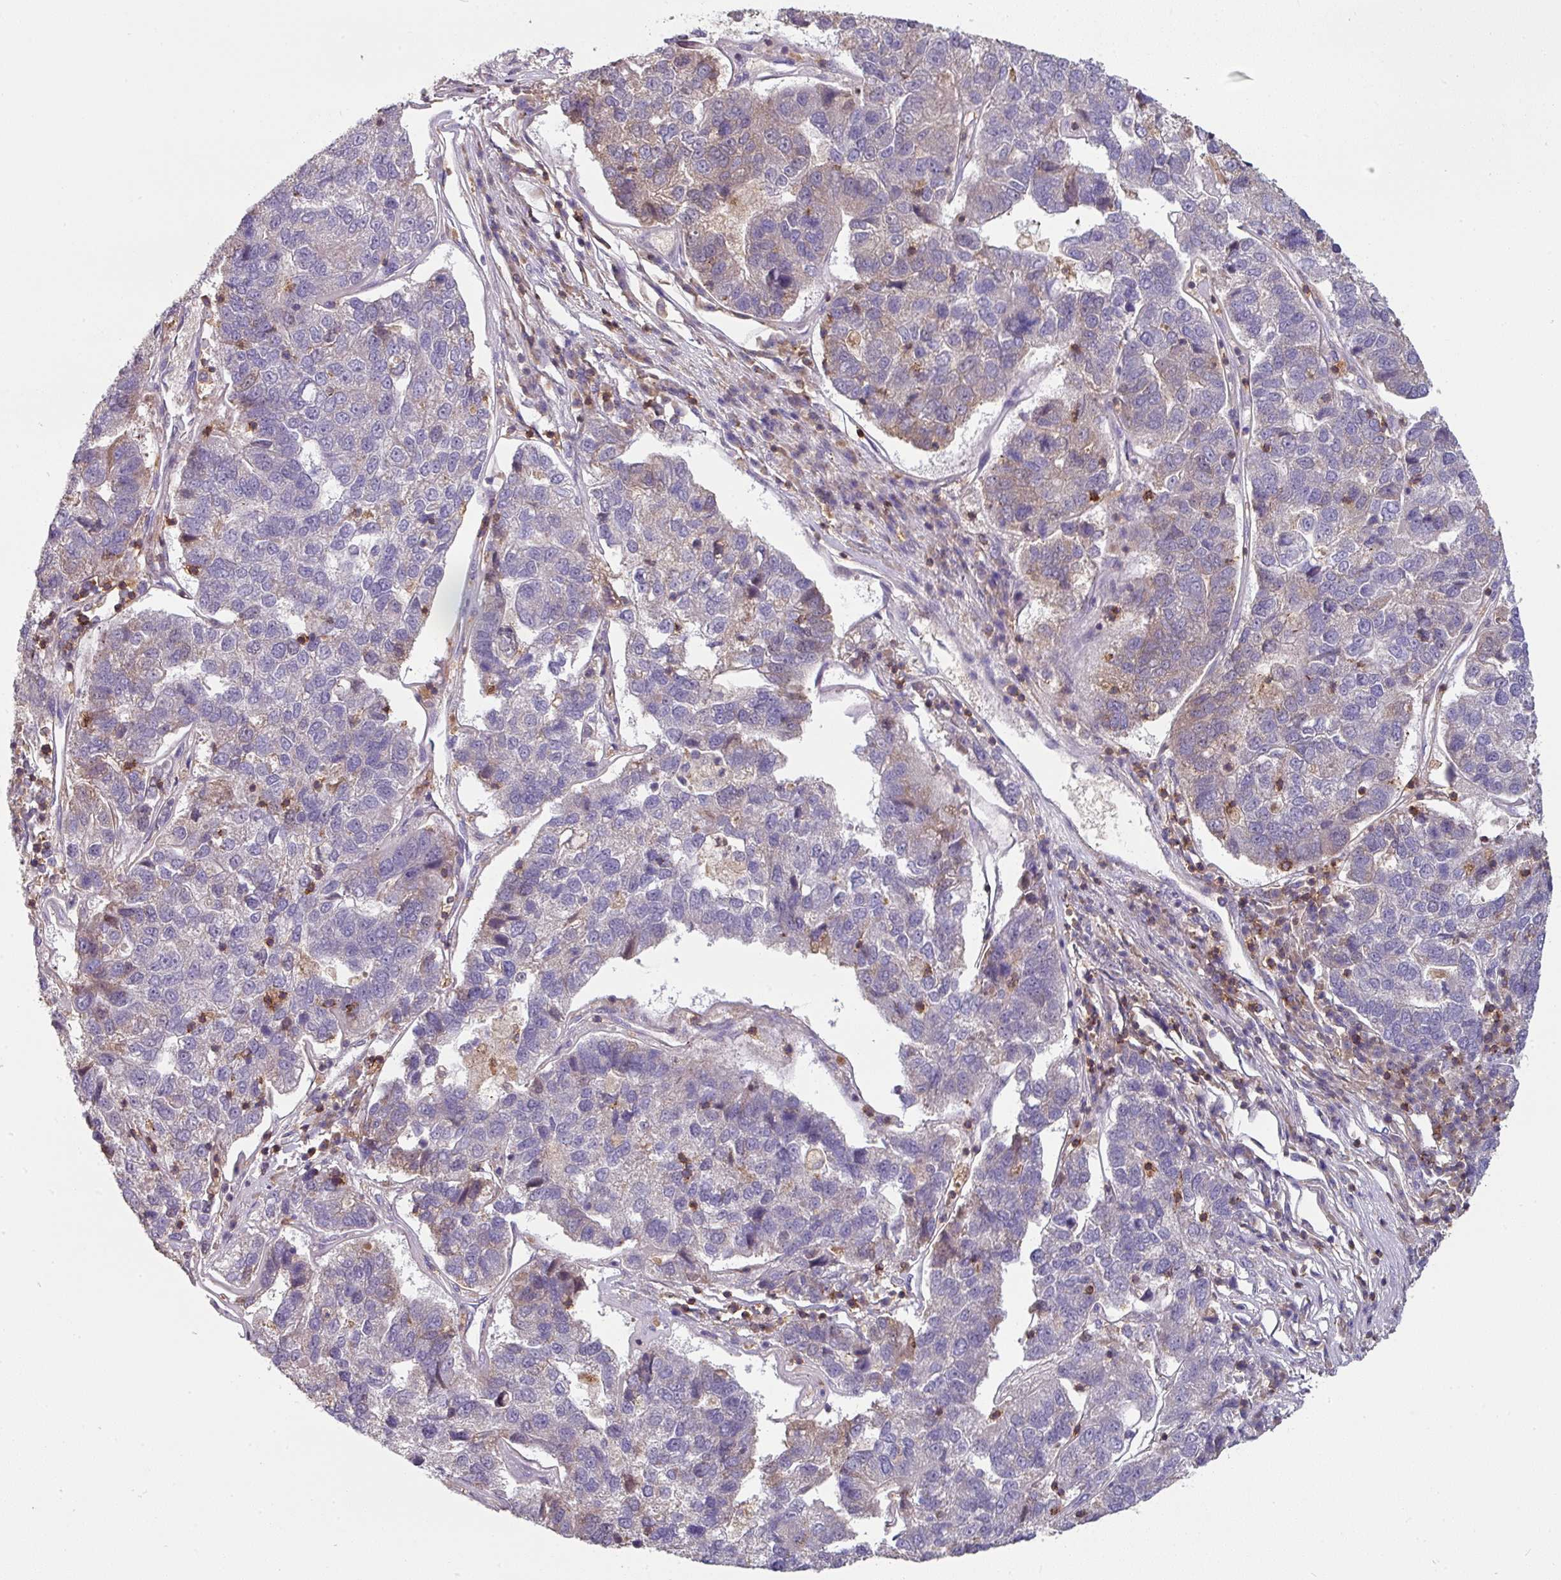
{"staining": {"intensity": "negative", "quantity": "none", "location": "none"}, "tissue": "pancreatic cancer", "cell_type": "Tumor cells", "image_type": "cancer", "snomed": [{"axis": "morphology", "description": "Adenocarcinoma, NOS"}, {"axis": "topography", "description": "Pancreas"}], "caption": "IHC of pancreatic cancer reveals no expression in tumor cells.", "gene": "CD3G", "patient": {"sex": "female", "age": 61}}